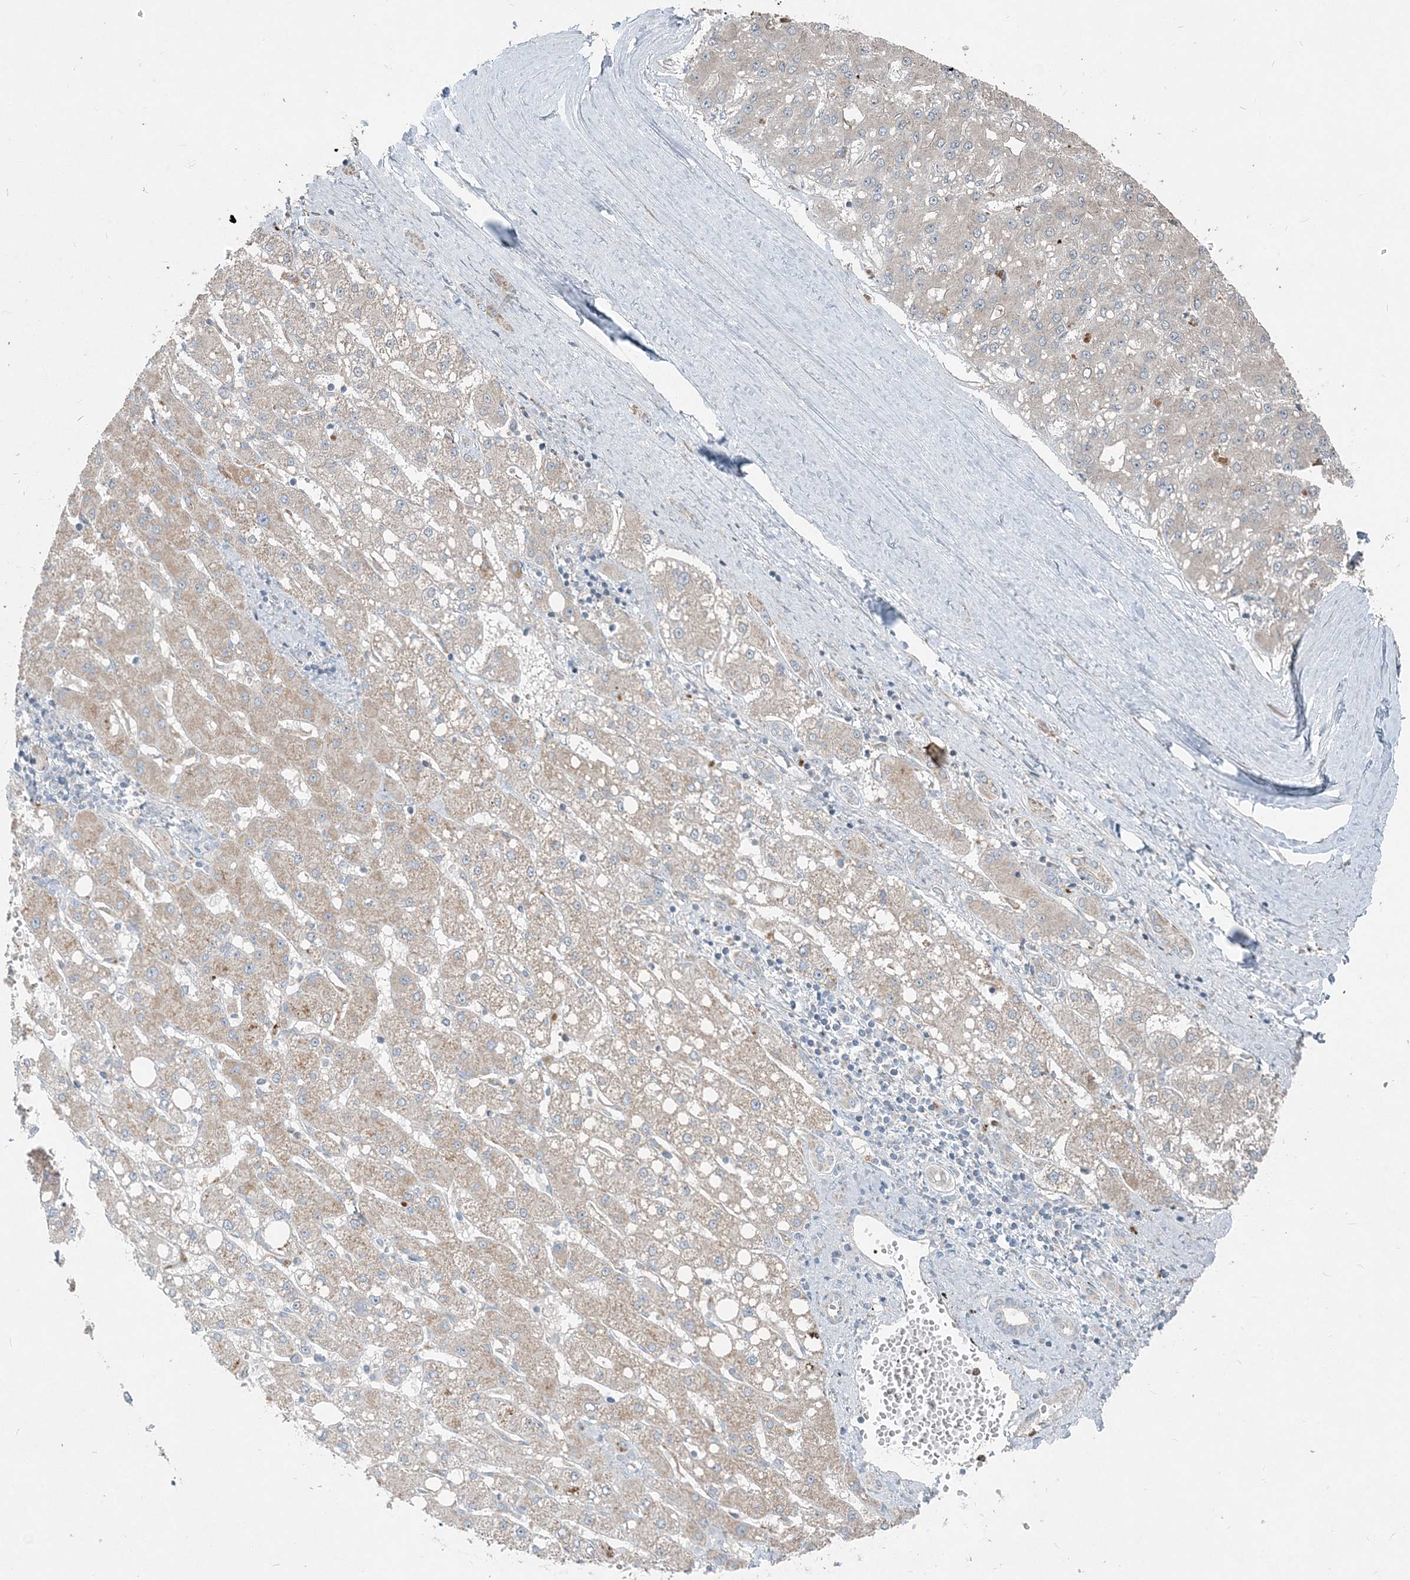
{"staining": {"intensity": "negative", "quantity": "none", "location": "none"}, "tissue": "liver cancer", "cell_type": "Tumor cells", "image_type": "cancer", "snomed": [{"axis": "morphology", "description": "Carcinoma, Hepatocellular, NOS"}, {"axis": "topography", "description": "Liver"}], "caption": "Image shows no significant protein staining in tumor cells of hepatocellular carcinoma (liver).", "gene": "INTU", "patient": {"sex": "male", "age": 67}}